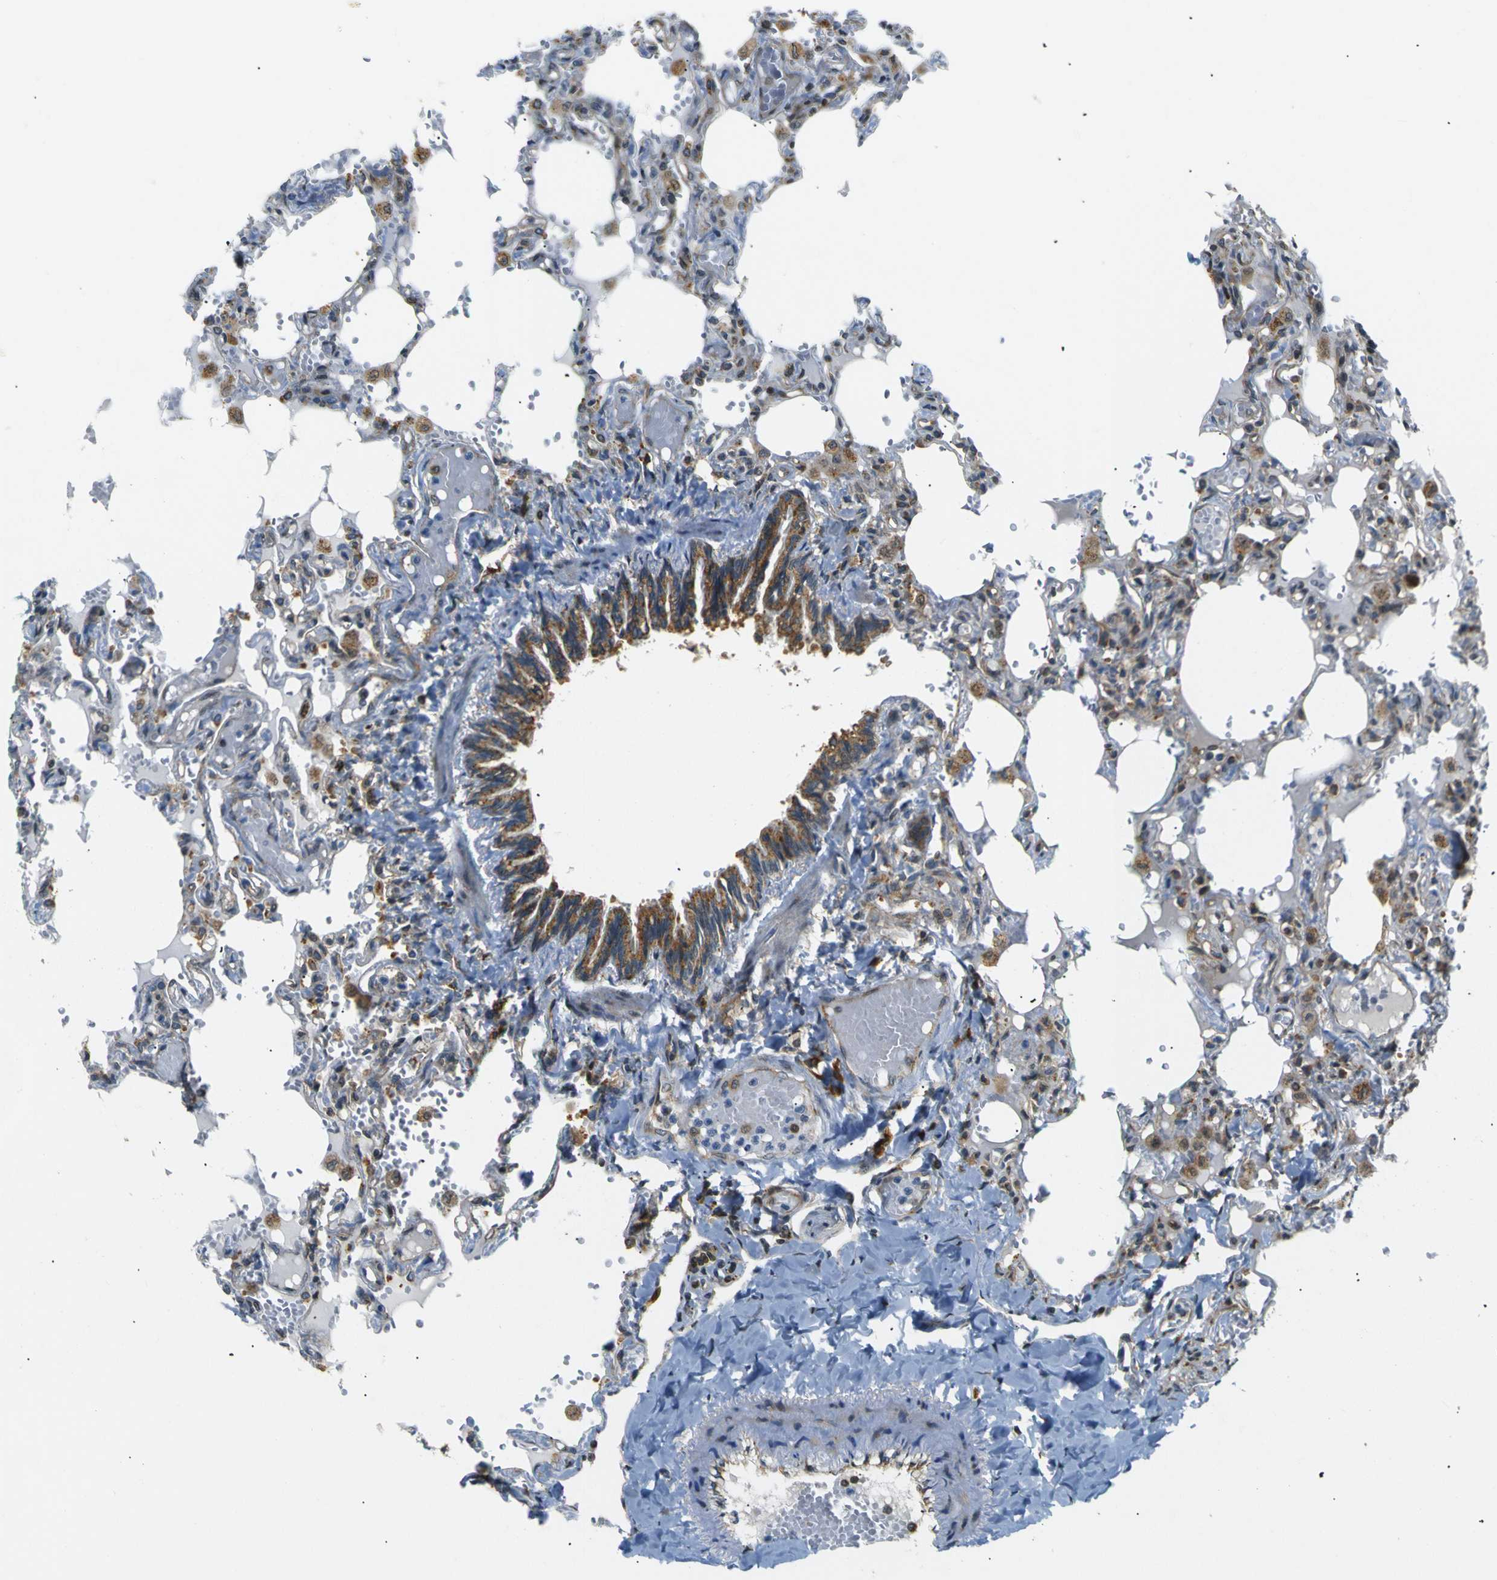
{"staining": {"intensity": "moderate", "quantity": "25%-75%", "location": "cytoplasmic/membranous"}, "tissue": "lung", "cell_type": "Alveolar cells", "image_type": "normal", "snomed": [{"axis": "morphology", "description": "Normal tissue, NOS"}, {"axis": "topography", "description": "Lung"}], "caption": "There is medium levels of moderate cytoplasmic/membranous expression in alveolar cells of unremarkable lung, as demonstrated by immunohistochemical staining (brown color).", "gene": "ABCE1", "patient": {"sex": "male", "age": 21}}